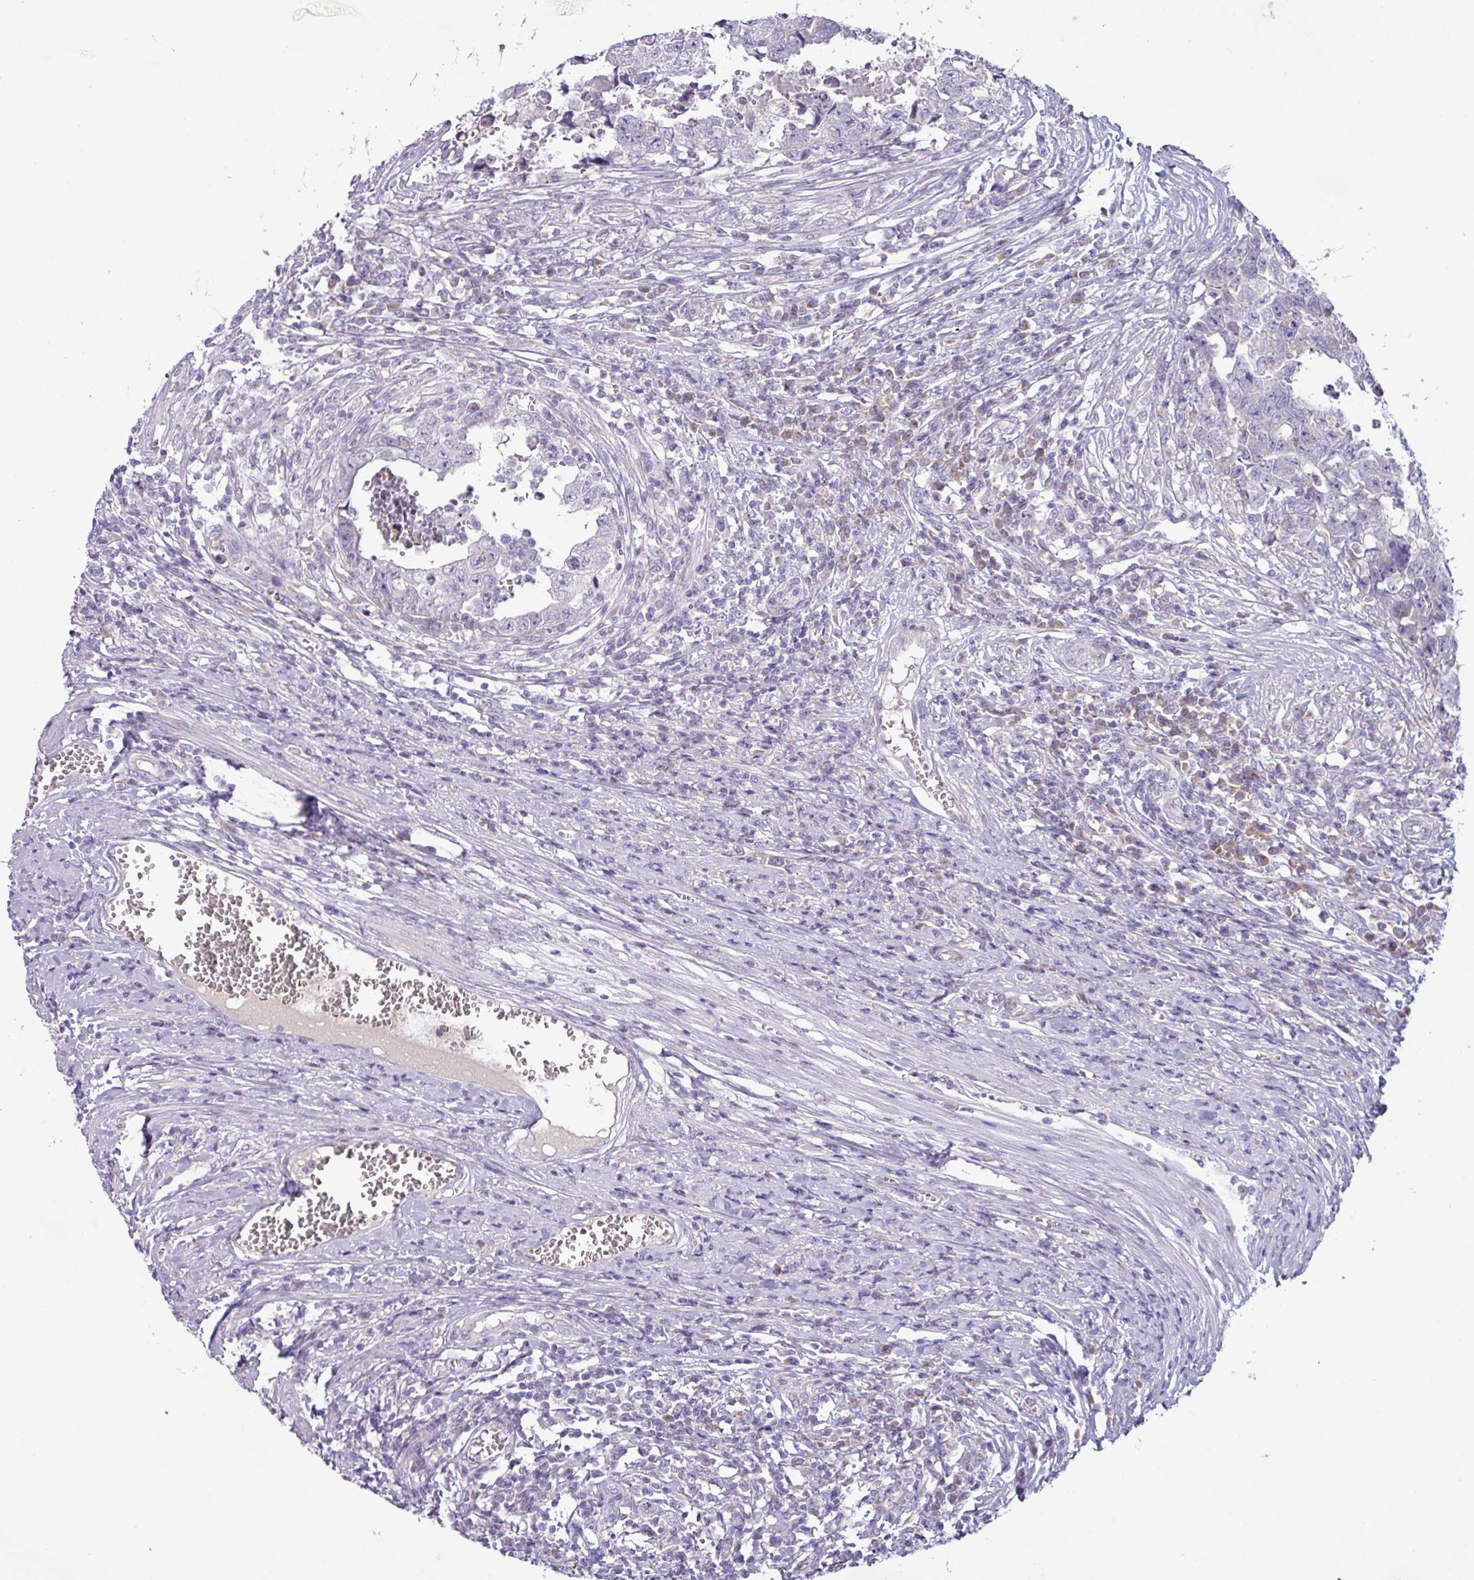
{"staining": {"intensity": "negative", "quantity": "none", "location": "none"}, "tissue": "testis cancer", "cell_type": "Tumor cells", "image_type": "cancer", "snomed": [{"axis": "morphology", "description": "Carcinoma, Embryonal, NOS"}, {"axis": "topography", "description": "Testis"}], "caption": "Embryonal carcinoma (testis) was stained to show a protein in brown. There is no significant positivity in tumor cells.", "gene": "STIMATE", "patient": {"sex": "male", "age": 25}}